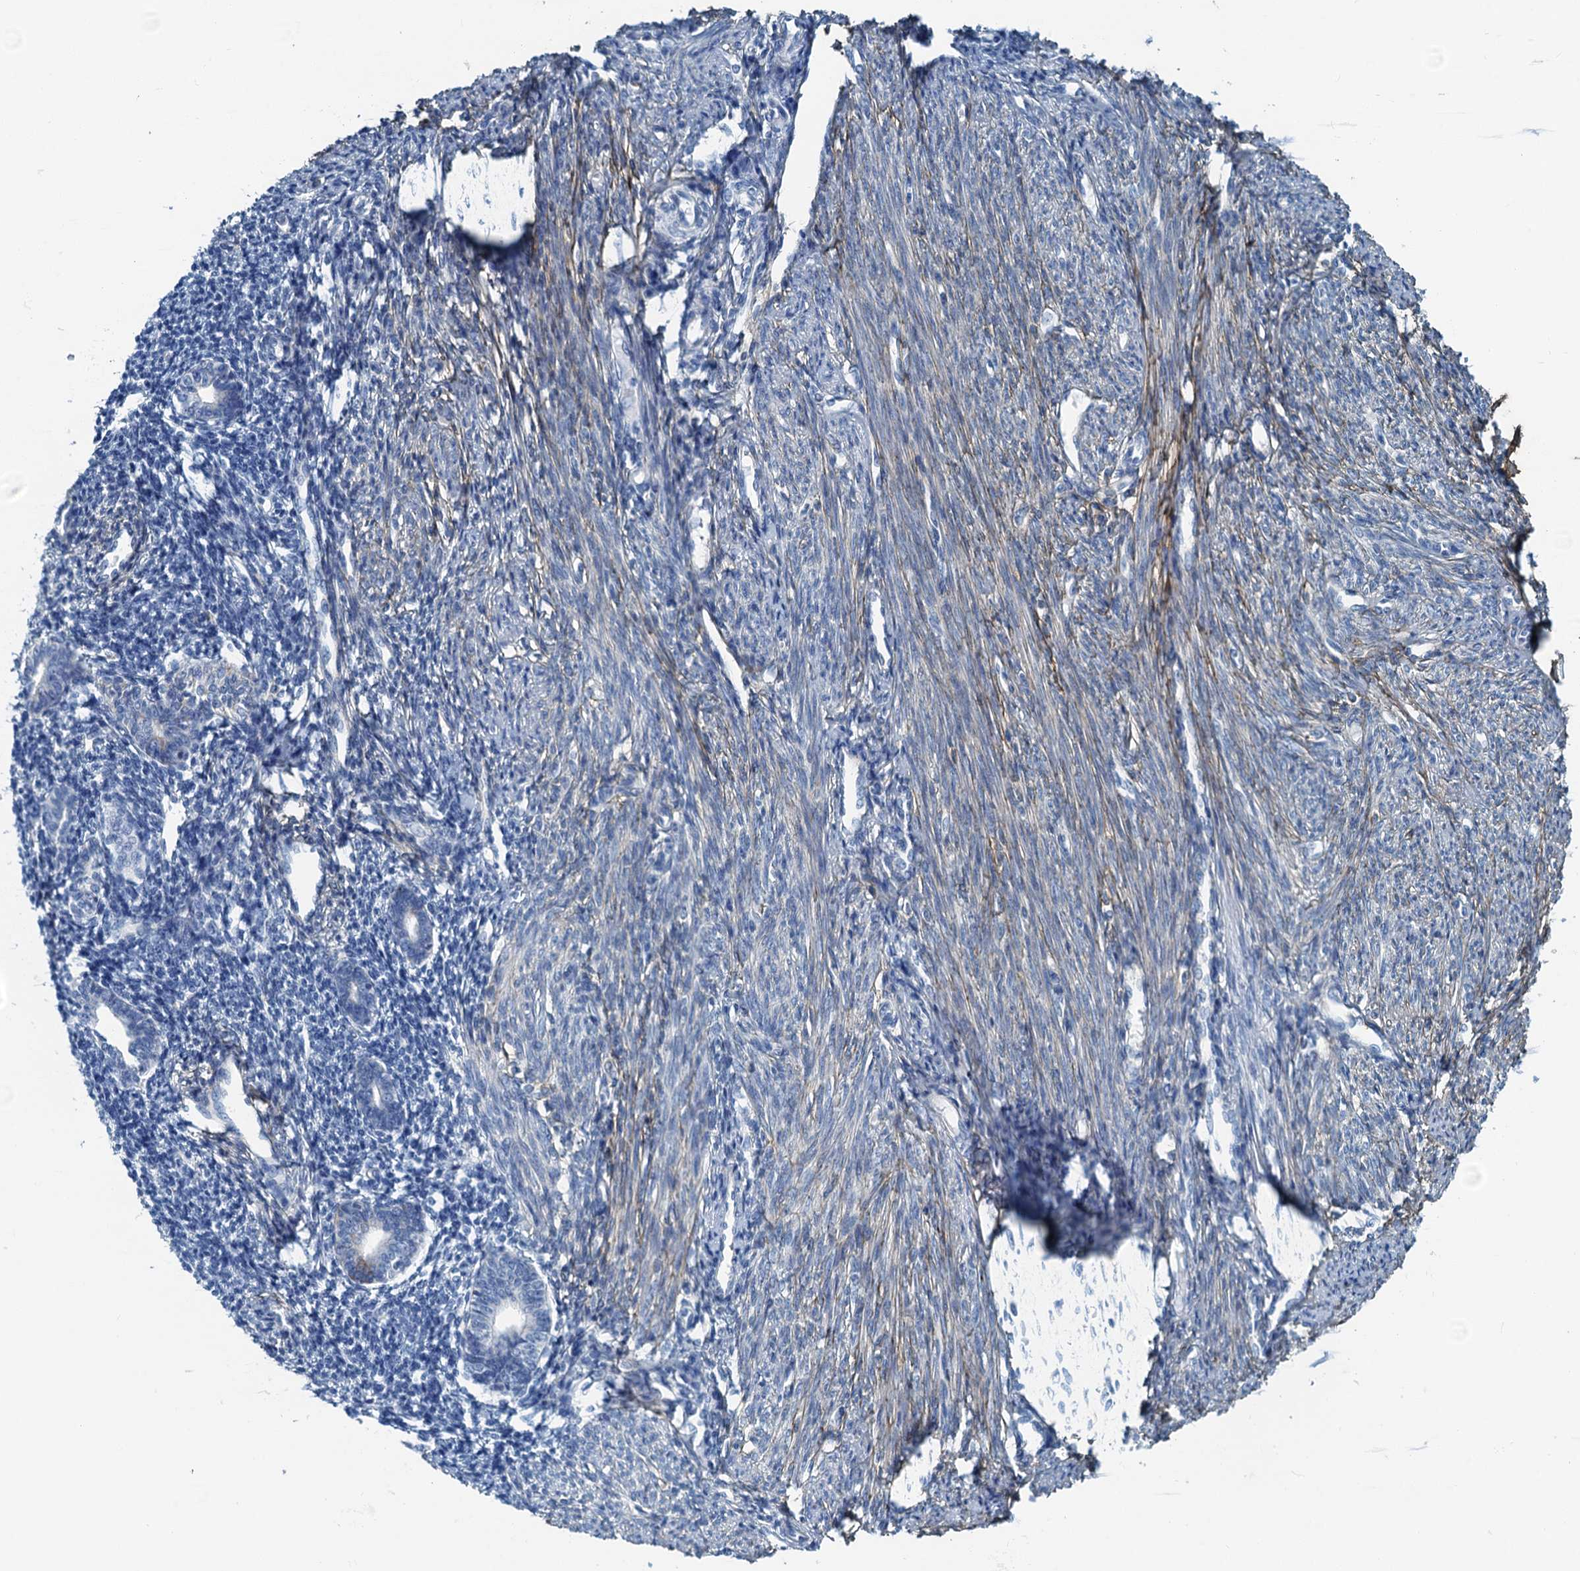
{"staining": {"intensity": "negative", "quantity": "none", "location": "none"}, "tissue": "endometrium", "cell_type": "Cells in endometrial stroma", "image_type": "normal", "snomed": [{"axis": "morphology", "description": "Normal tissue, NOS"}, {"axis": "topography", "description": "Endometrium"}], "caption": "Immunohistochemical staining of benign endometrium reveals no significant expression in cells in endometrial stroma. (IHC, brightfield microscopy, high magnification).", "gene": "THAP10", "patient": {"sex": "female", "age": 56}}